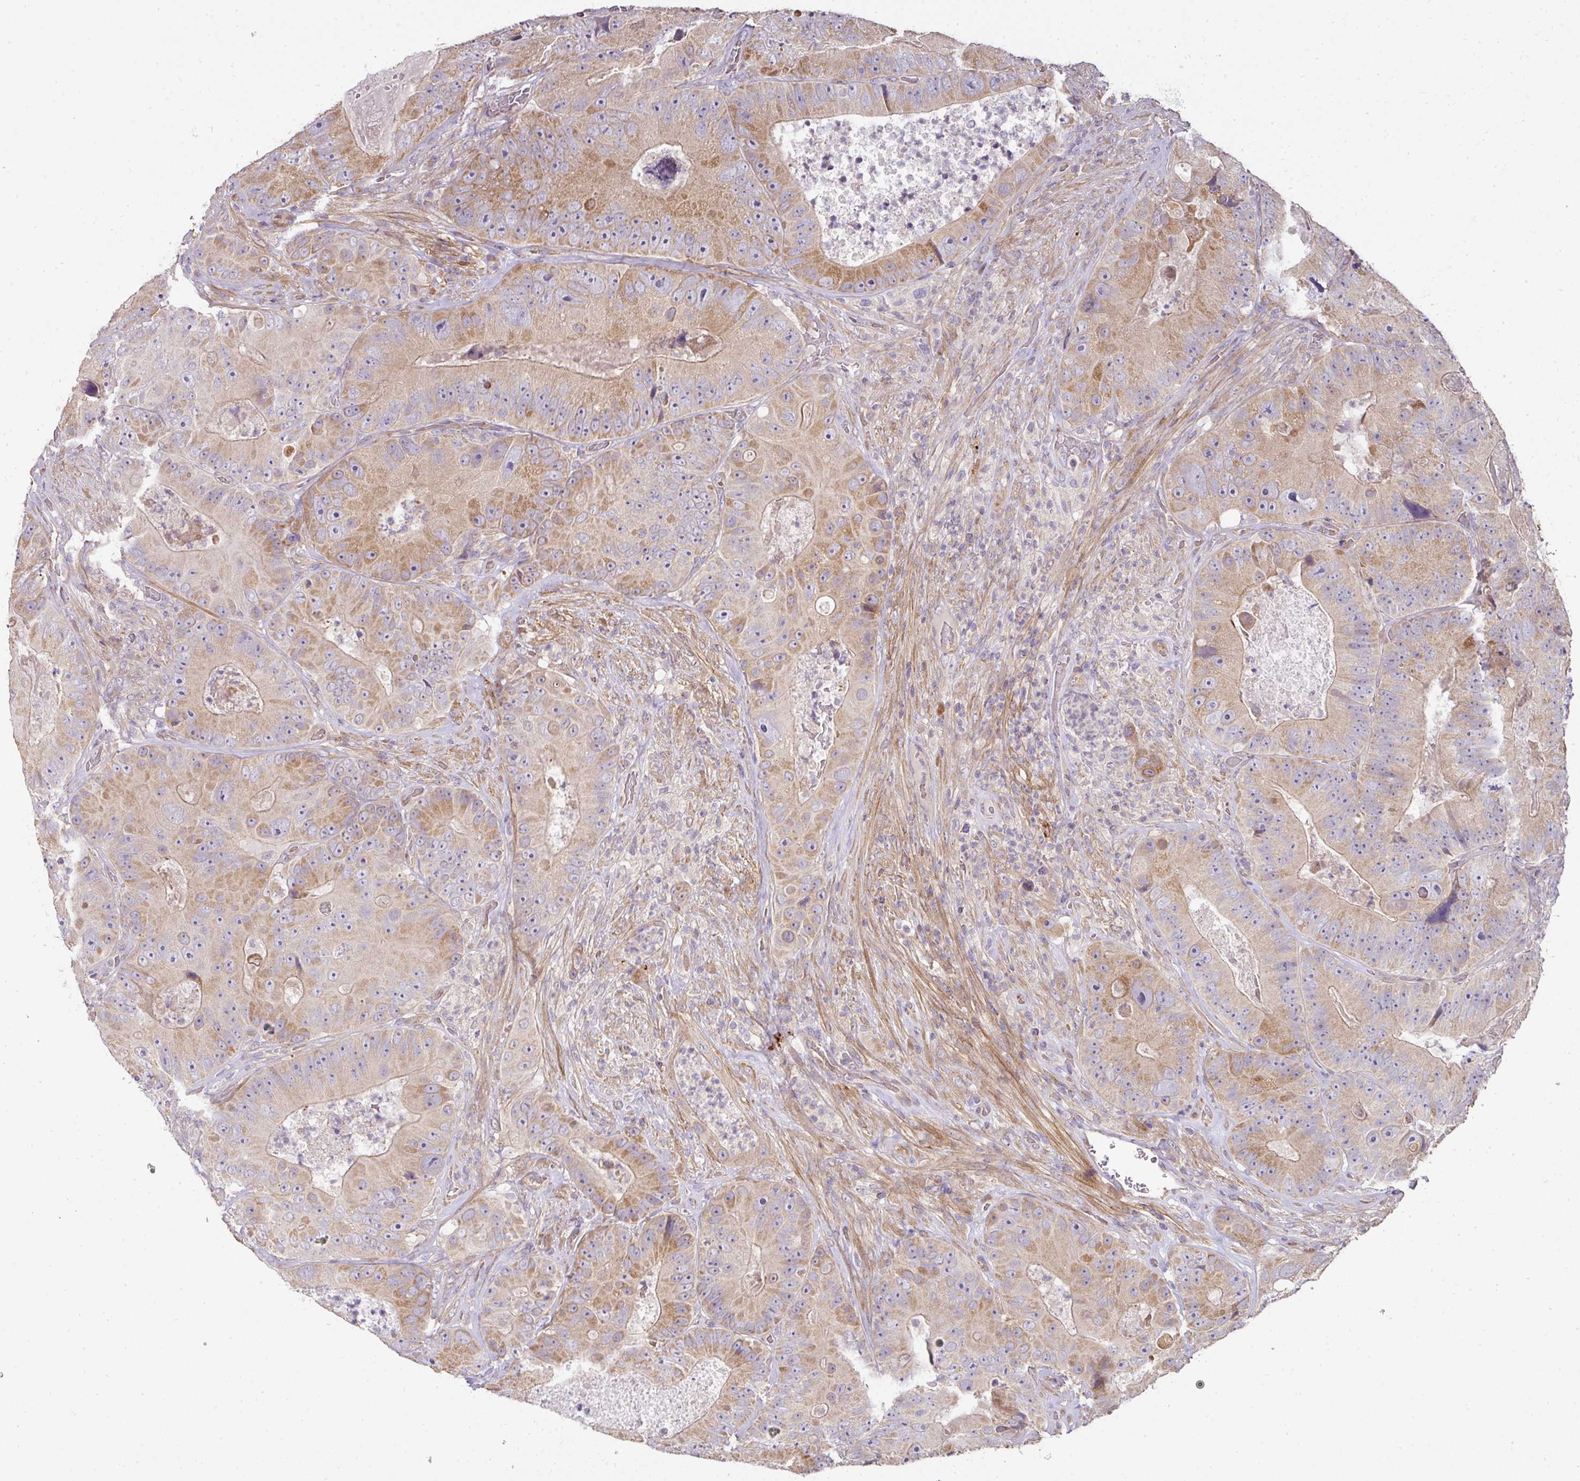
{"staining": {"intensity": "moderate", "quantity": "25%-75%", "location": "cytoplasmic/membranous"}, "tissue": "colorectal cancer", "cell_type": "Tumor cells", "image_type": "cancer", "snomed": [{"axis": "morphology", "description": "Adenocarcinoma, NOS"}, {"axis": "topography", "description": "Colon"}], "caption": "Brown immunohistochemical staining in adenocarcinoma (colorectal) demonstrates moderate cytoplasmic/membranous staining in about 25%-75% of tumor cells. The staining was performed using DAB, with brown indicating positive protein expression. Nuclei are stained blue with hematoxylin.", "gene": "STK35", "patient": {"sex": "female", "age": 86}}